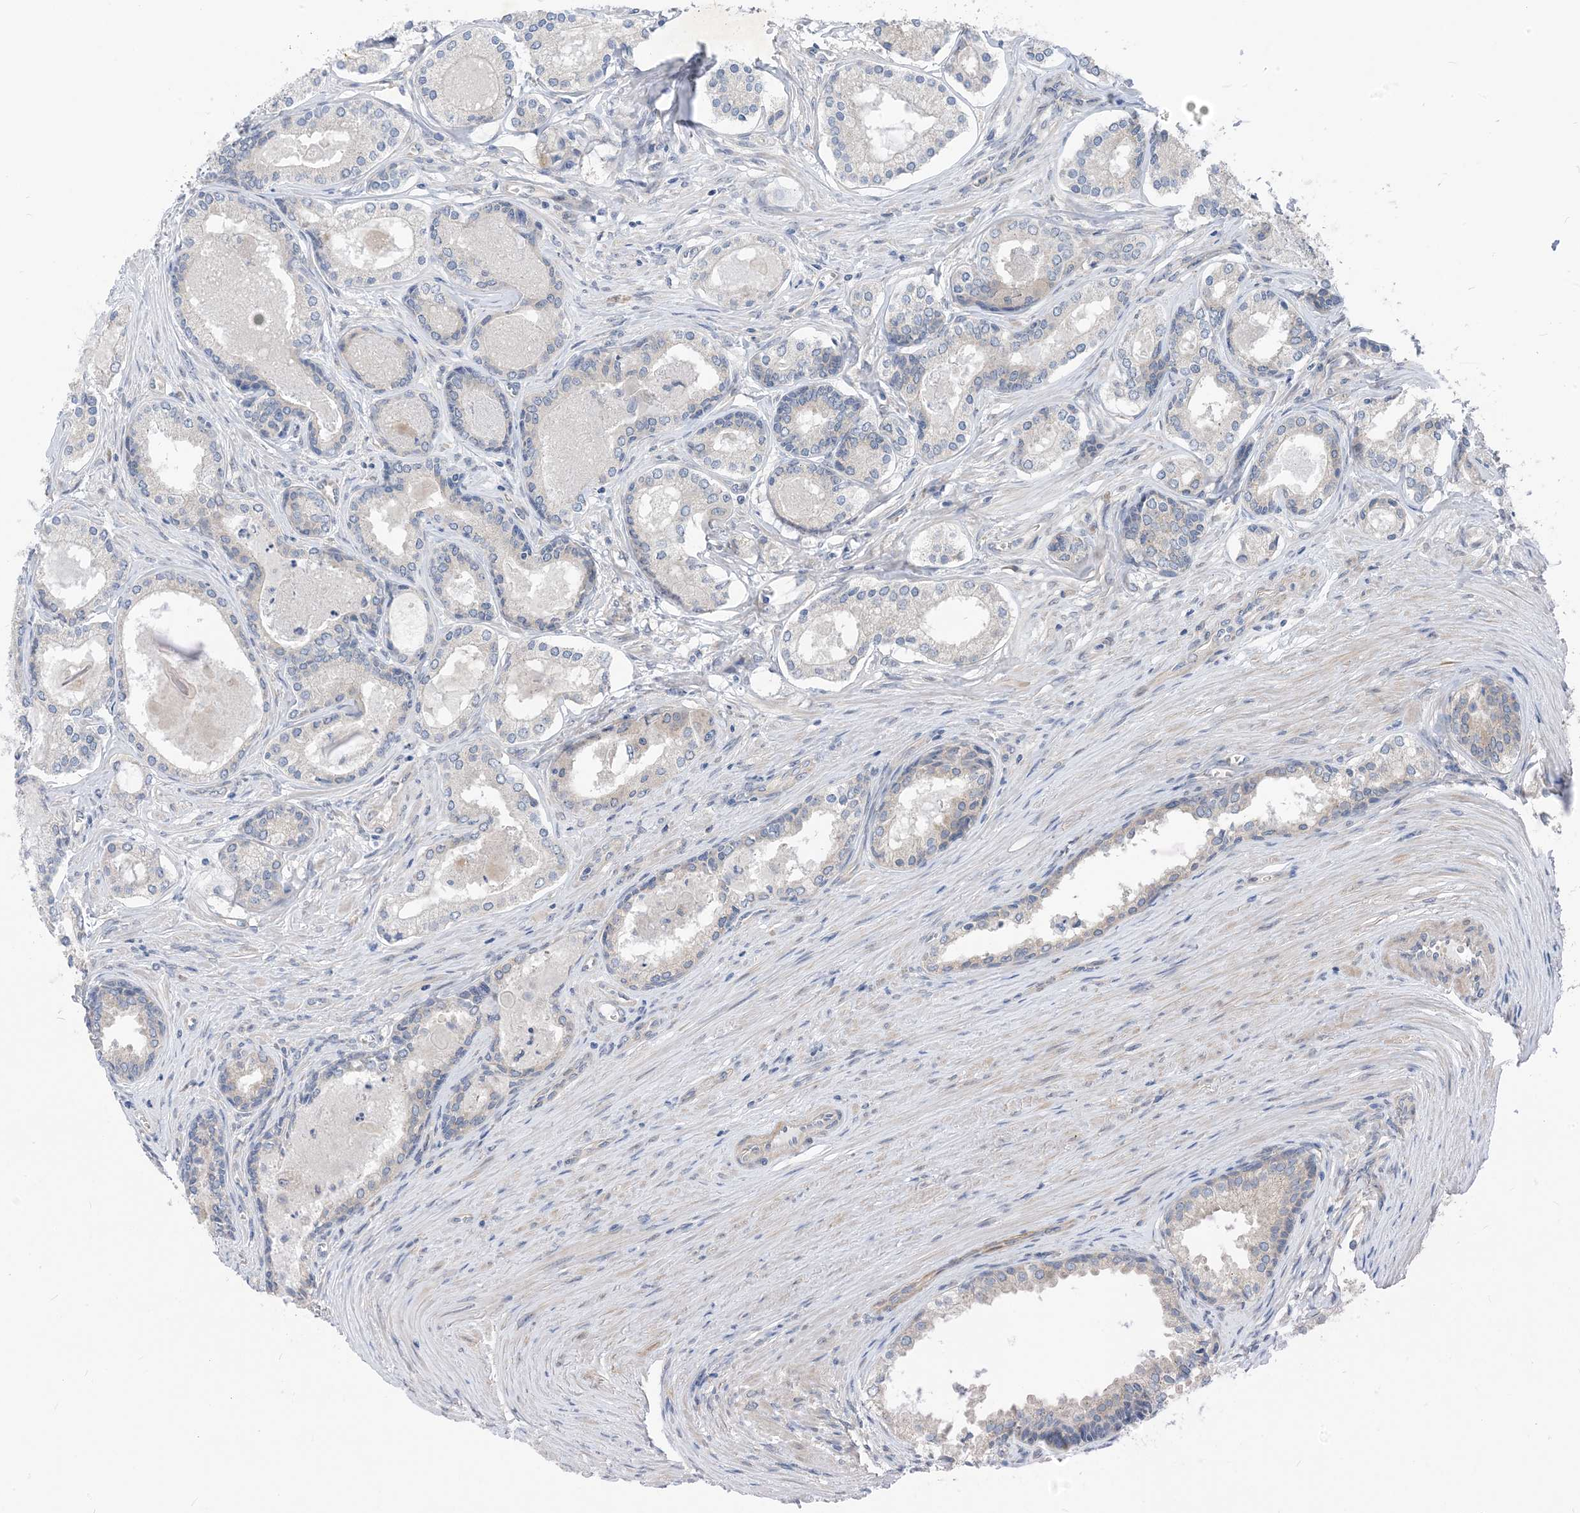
{"staining": {"intensity": "weak", "quantity": "<25%", "location": "cytoplasmic/membranous"}, "tissue": "prostate cancer", "cell_type": "Tumor cells", "image_type": "cancer", "snomed": [{"axis": "morphology", "description": "Adenocarcinoma, High grade"}, {"axis": "topography", "description": "Prostate"}], "caption": "A high-resolution photomicrograph shows immunohistochemistry staining of prostate cancer (high-grade adenocarcinoma), which displays no significant staining in tumor cells.", "gene": "PLEKHA3", "patient": {"sex": "male", "age": 68}}